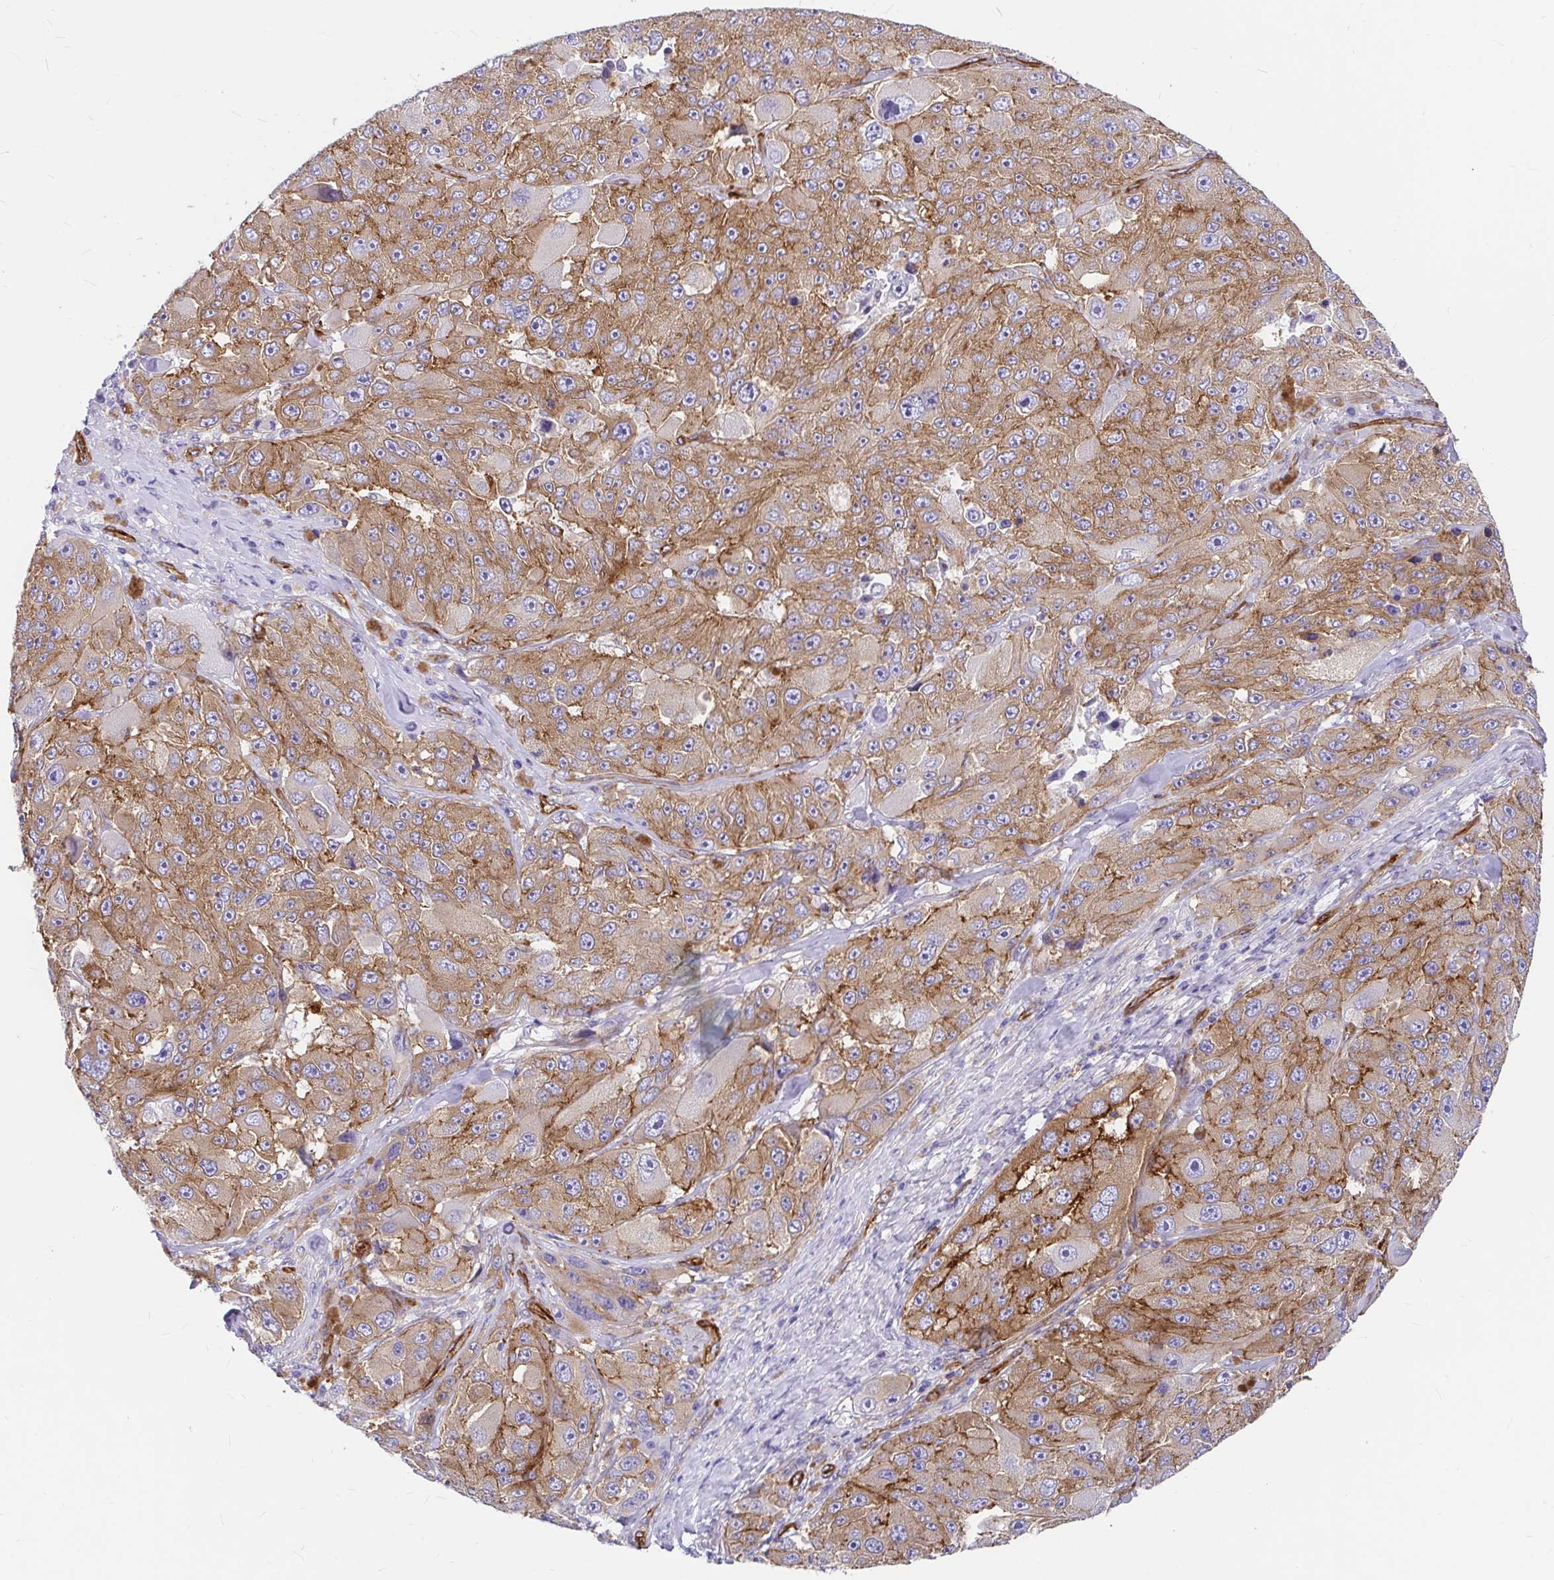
{"staining": {"intensity": "moderate", "quantity": ">75%", "location": "cytoplasmic/membranous"}, "tissue": "melanoma", "cell_type": "Tumor cells", "image_type": "cancer", "snomed": [{"axis": "morphology", "description": "Malignant melanoma, Metastatic site"}, {"axis": "topography", "description": "Lymph node"}], "caption": "Immunohistochemistry of melanoma shows medium levels of moderate cytoplasmic/membranous staining in approximately >75% of tumor cells.", "gene": "MYO1B", "patient": {"sex": "male", "age": 62}}